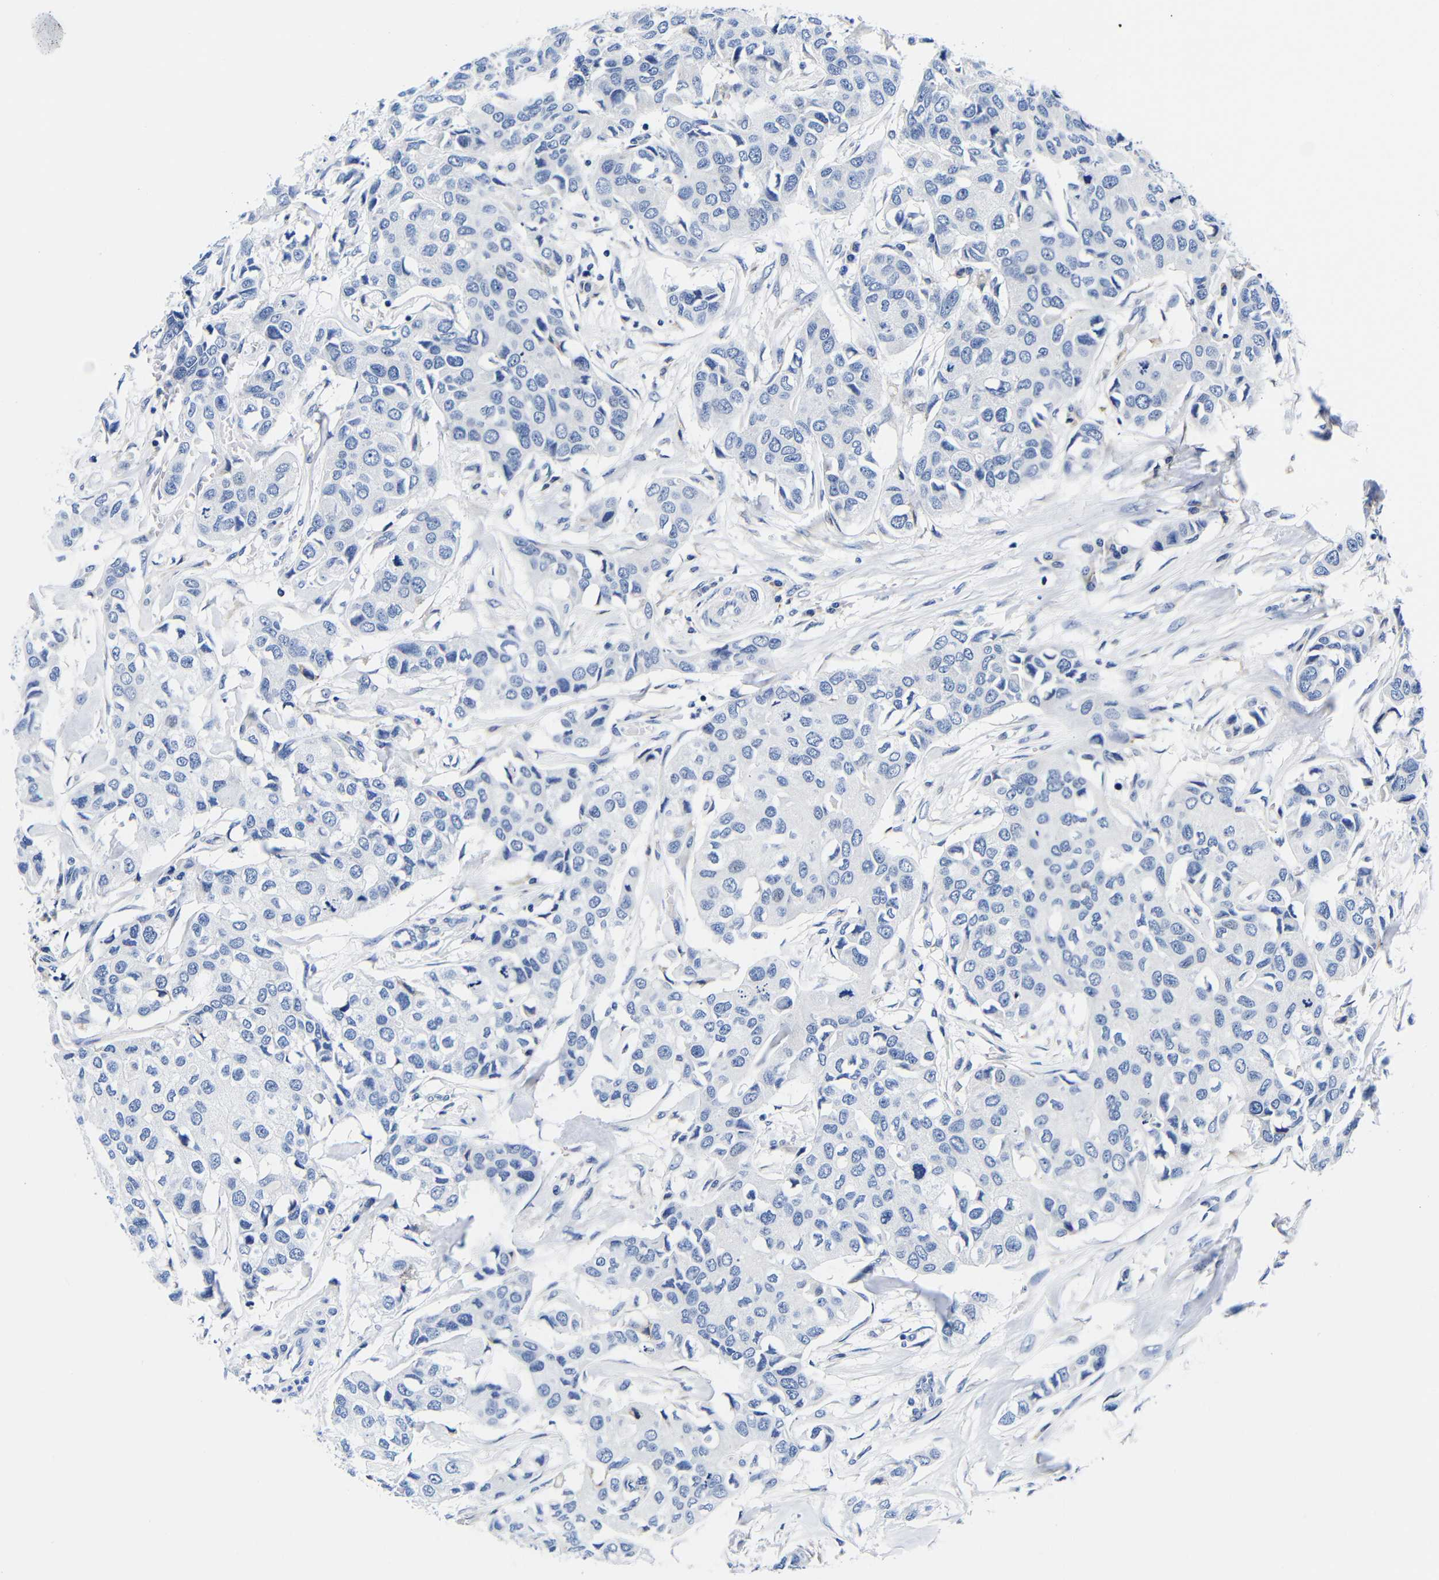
{"staining": {"intensity": "negative", "quantity": "none", "location": "none"}, "tissue": "breast cancer", "cell_type": "Tumor cells", "image_type": "cancer", "snomed": [{"axis": "morphology", "description": "Duct carcinoma"}, {"axis": "topography", "description": "Breast"}], "caption": "Protein analysis of breast cancer exhibits no significant positivity in tumor cells.", "gene": "CLEC4G", "patient": {"sex": "female", "age": 80}}